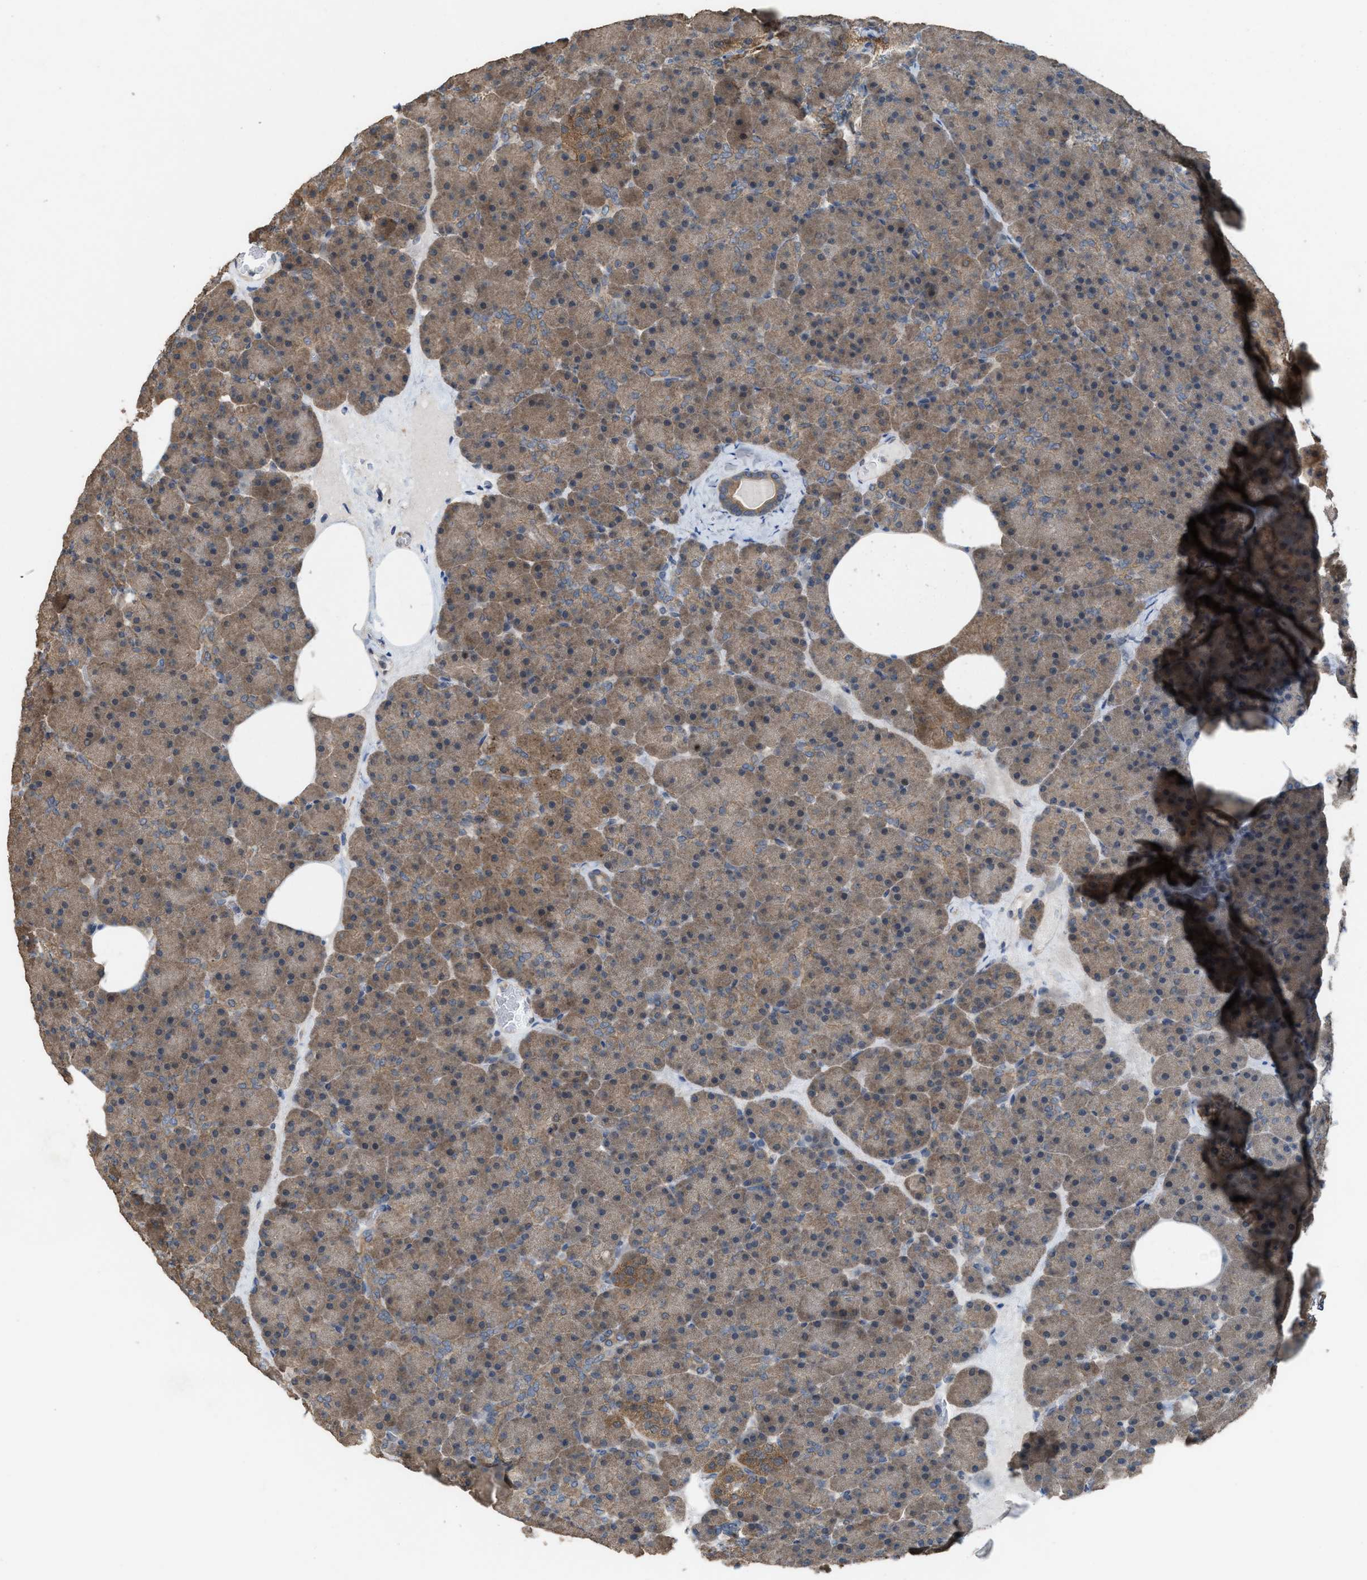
{"staining": {"intensity": "weak", "quantity": ">75%", "location": "cytoplasmic/membranous"}, "tissue": "pancreas", "cell_type": "Exocrine glandular cells", "image_type": "normal", "snomed": [{"axis": "morphology", "description": "Normal tissue, NOS"}, {"axis": "morphology", "description": "Carcinoid, malignant, NOS"}, {"axis": "topography", "description": "Pancreas"}], "caption": "Immunohistochemistry staining of benign pancreas, which displays low levels of weak cytoplasmic/membranous expression in approximately >75% of exocrine glandular cells indicating weak cytoplasmic/membranous protein expression. The staining was performed using DAB (brown) for protein detection and nuclei were counterstained in hematoxylin (blue).", "gene": "PLAA", "patient": {"sex": "female", "age": 35}}